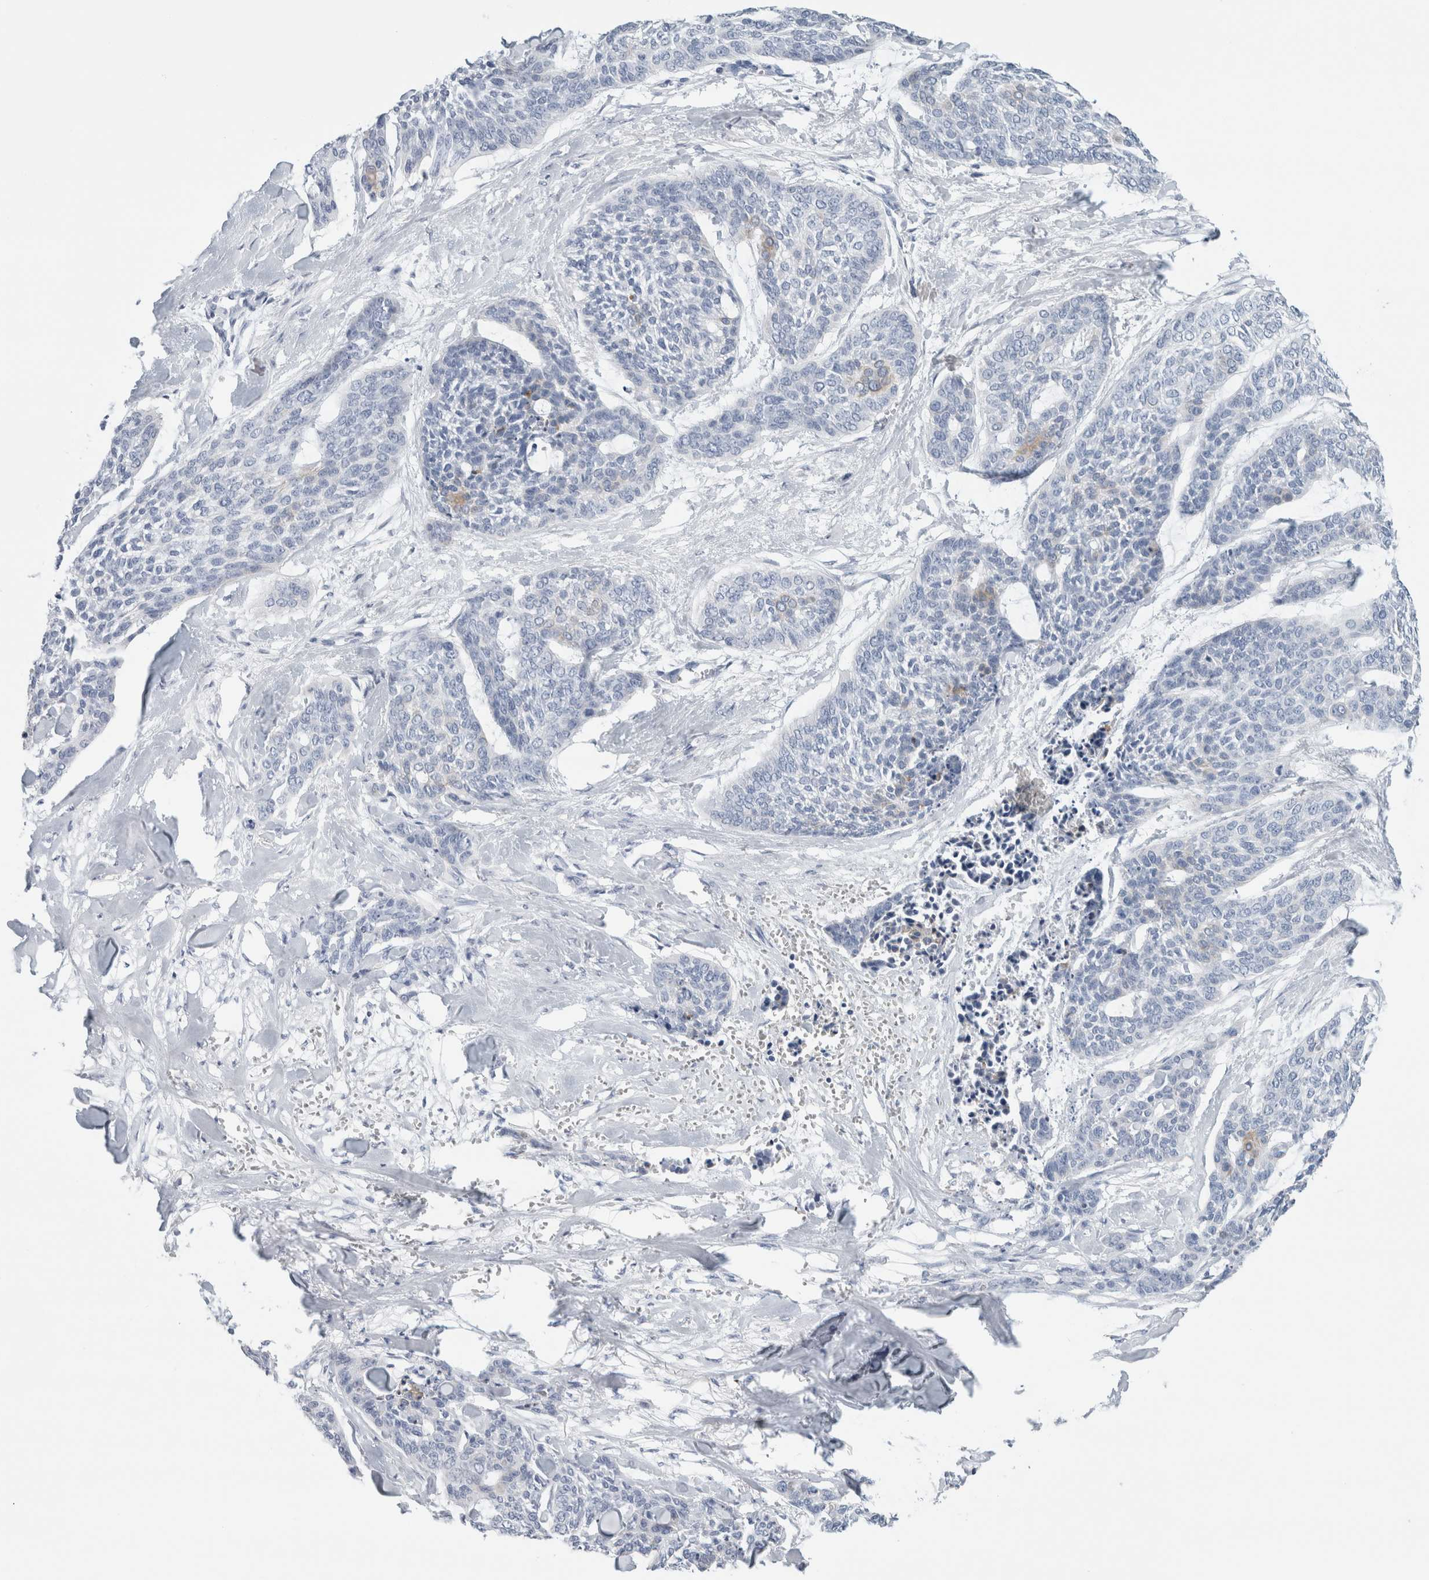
{"staining": {"intensity": "negative", "quantity": "none", "location": "none"}, "tissue": "skin cancer", "cell_type": "Tumor cells", "image_type": "cancer", "snomed": [{"axis": "morphology", "description": "Basal cell carcinoma"}, {"axis": "topography", "description": "Skin"}], "caption": "An immunohistochemistry photomicrograph of skin basal cell carcinoma is shown. There is no staining in tumor cells of skin basal cell carcinoma.", "gene": "RPH3AL", "patient": {"sex": "female", "age": 64}}